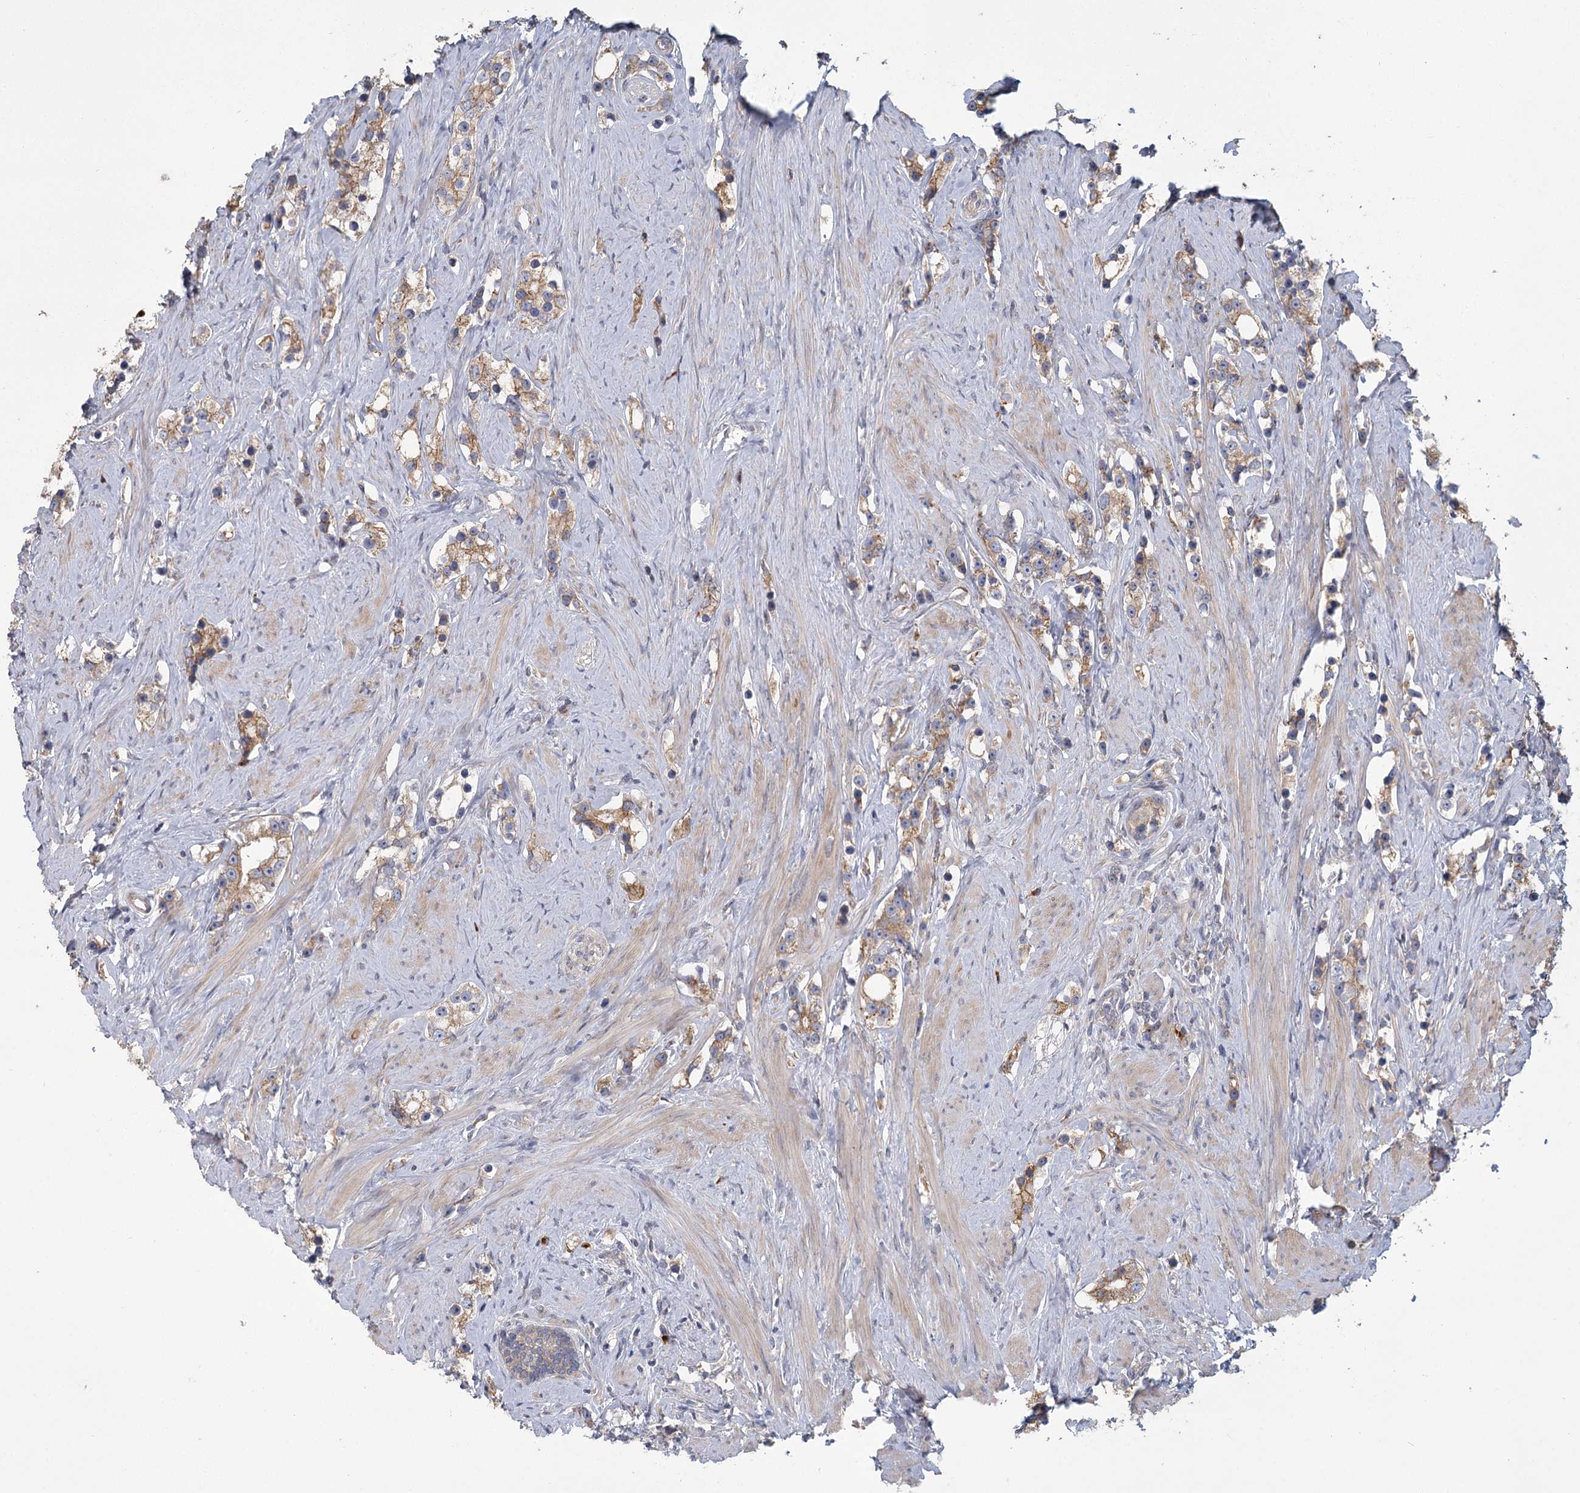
{"staining": {"intensity": "moderate", "quantity": ">75%", "location": "cytoplasmic/membranous"}, "tissue": "prostate cancer", "cell_type": "Tumor cells", "image_type": "cancer", "snomed": [{"axis": "morphology", "description": "Adenocarcinoma, High grade"}, {"axis": "topography", "description": "Prostate"}], "caption": "A high-resolution image shows IHC staining of prostate cancer (high-grade adenocarcinoma), which exhibits moderate cytoplasmic/membranous positivity in about >75% of tumor cells. Nuclei are stained in blue.", "gene": "CNTLN", "patient": {"sex": "male", "age": 63}}